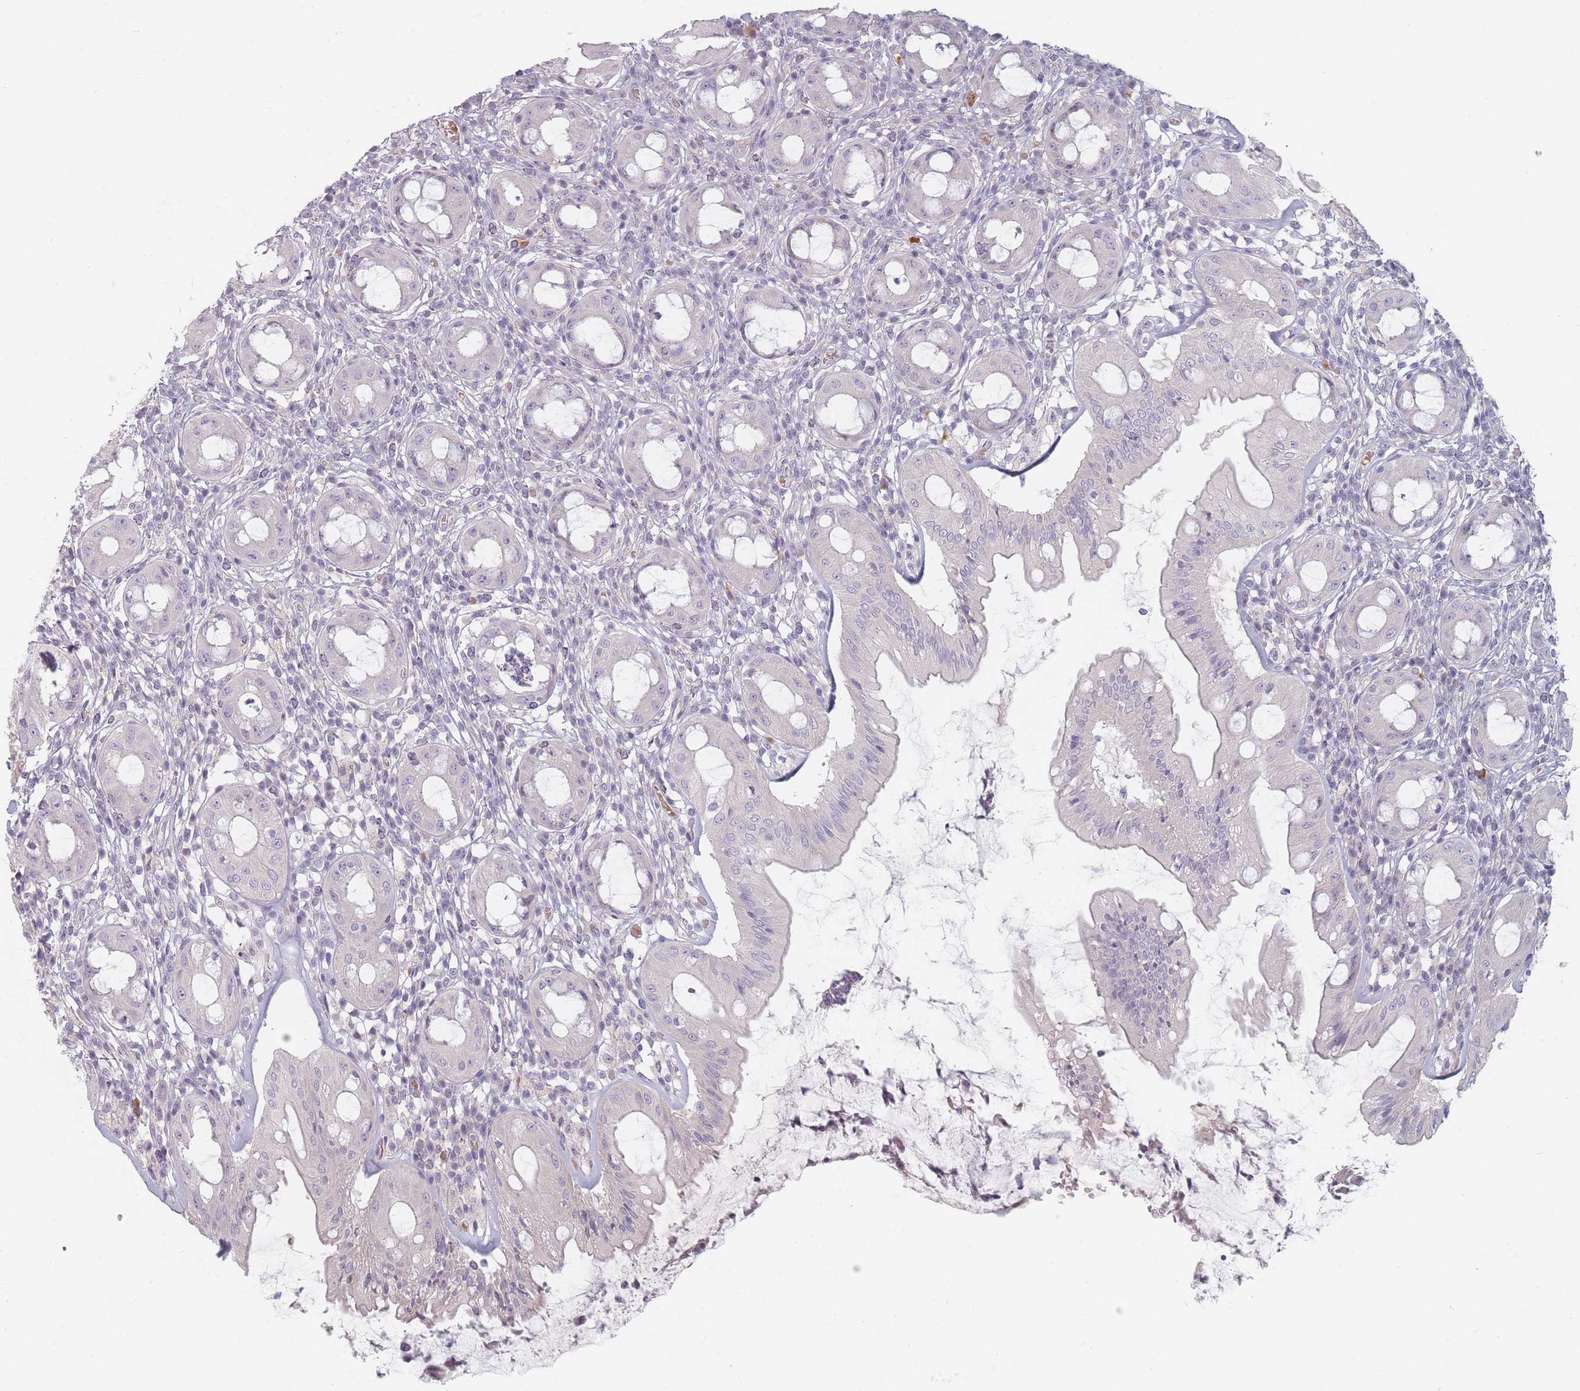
{"staining": {"intensity": "weak", "quantity": "<25%", "location": "cytoplasmic/membranous"}, "tissue": "rectum", "cell_type": "Glandular cells", "image_type": "normal", "snomed": [{"axis": "morphology", "description": "Normal tissue, NOS"}, {"axis": "topography", "description": "Rectum"}], "caption": "This is an IHC histopathology image of benign human rectum. There is no positivity in glandular cells.", "gene": "TMOD1", "patient": {"sex": "female", "age": 57}}